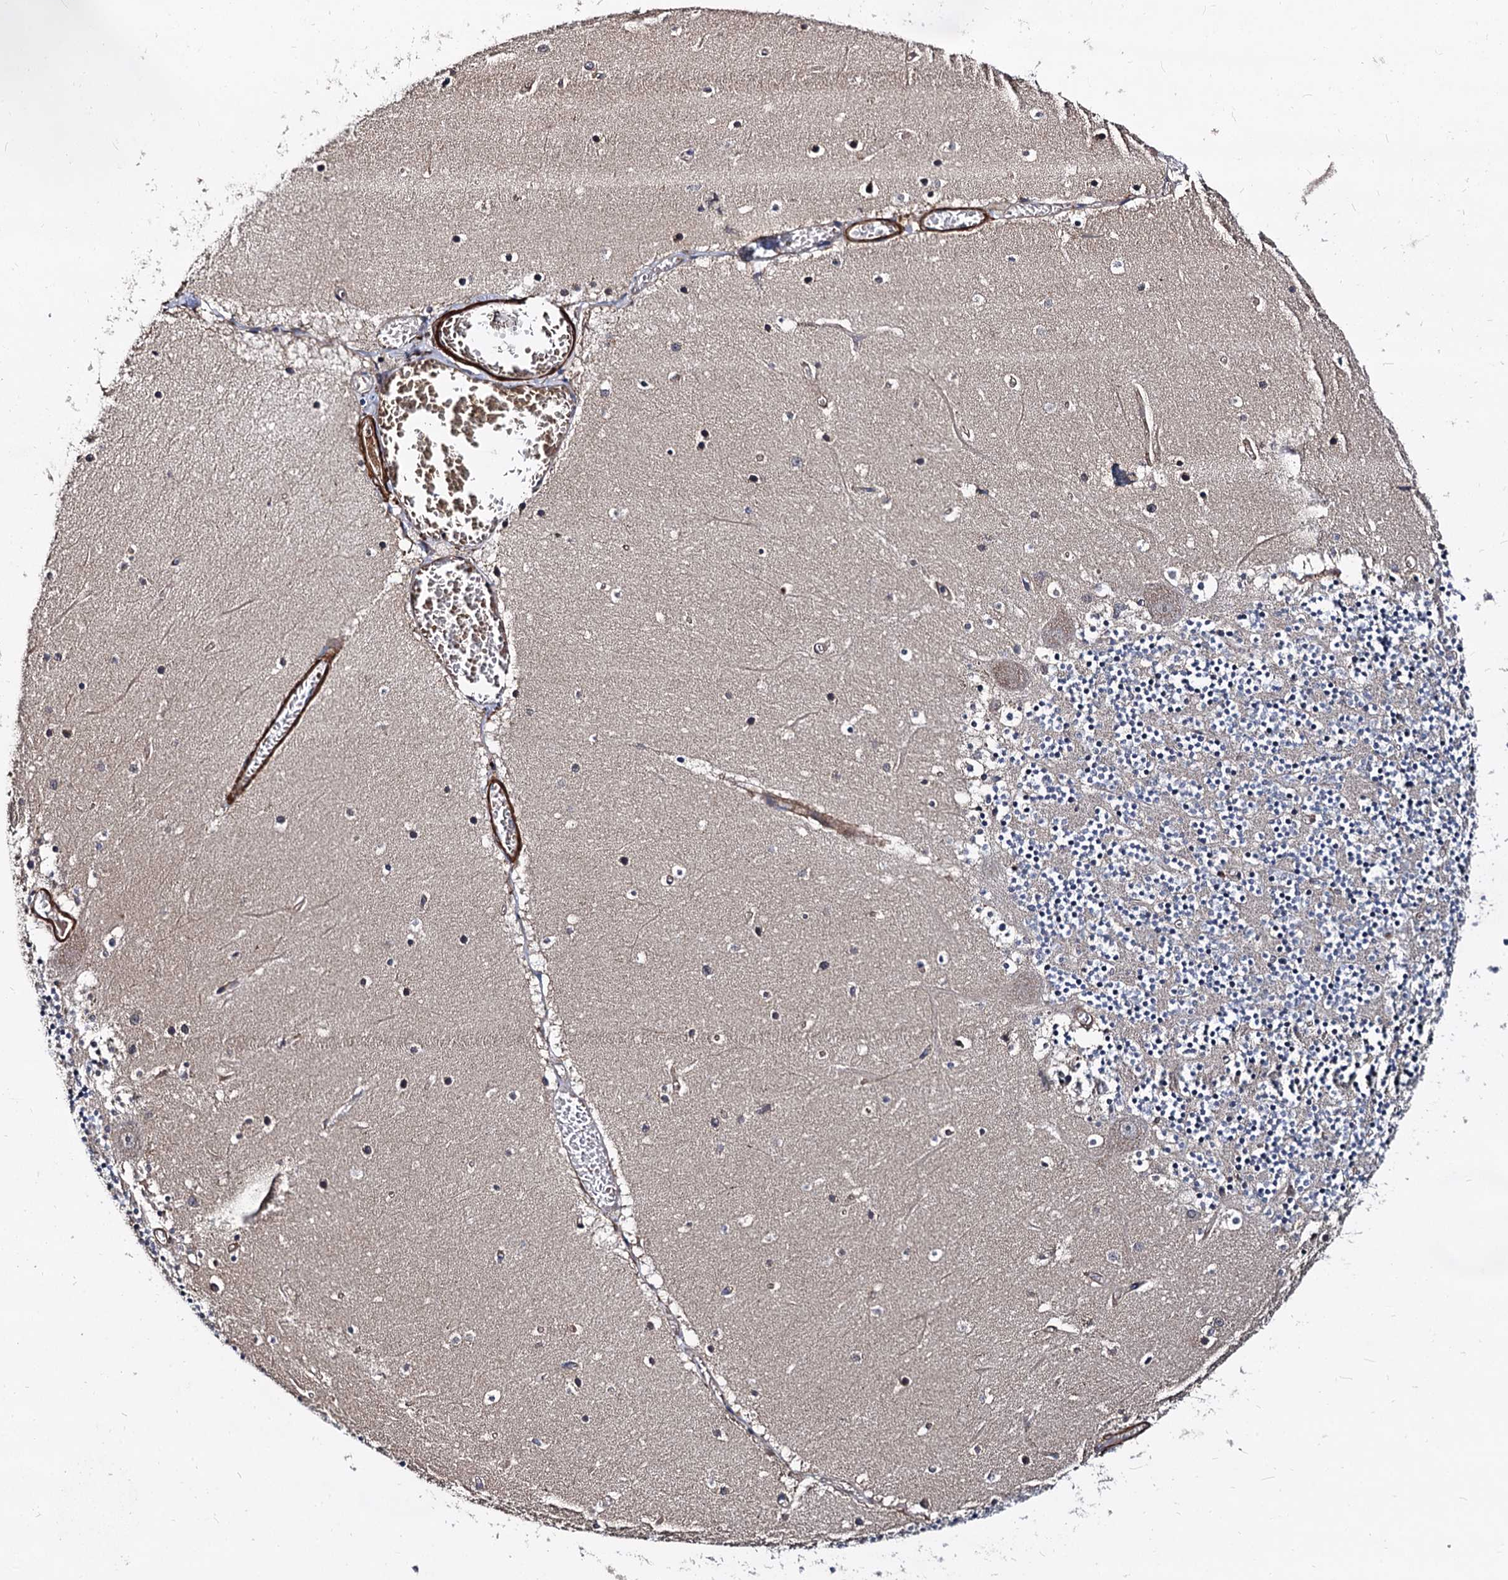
{"staining": {"intensity": "negative", "quantity": "none", "location": "none"}, "tissue": "cerebellum", "cell_type": "Cells in granular layer", "image_type": "normal", "snomed": [{"axis": "morphology", "description": "Normal tissue, NOS"}, {"axis": "topography", "description": "Cerebellum"}], "caption": "This histopathology image is of unremarkable cerebellum stained with IHC to label a protein in brown with the nuclei are counter-stained blue. There is no staining in cells in granular layer. (DAB IHC visualized using brightfield microscopy, high magnification).", "gene": "ISM2", "patient": {"sex": "female", "age": 28}}